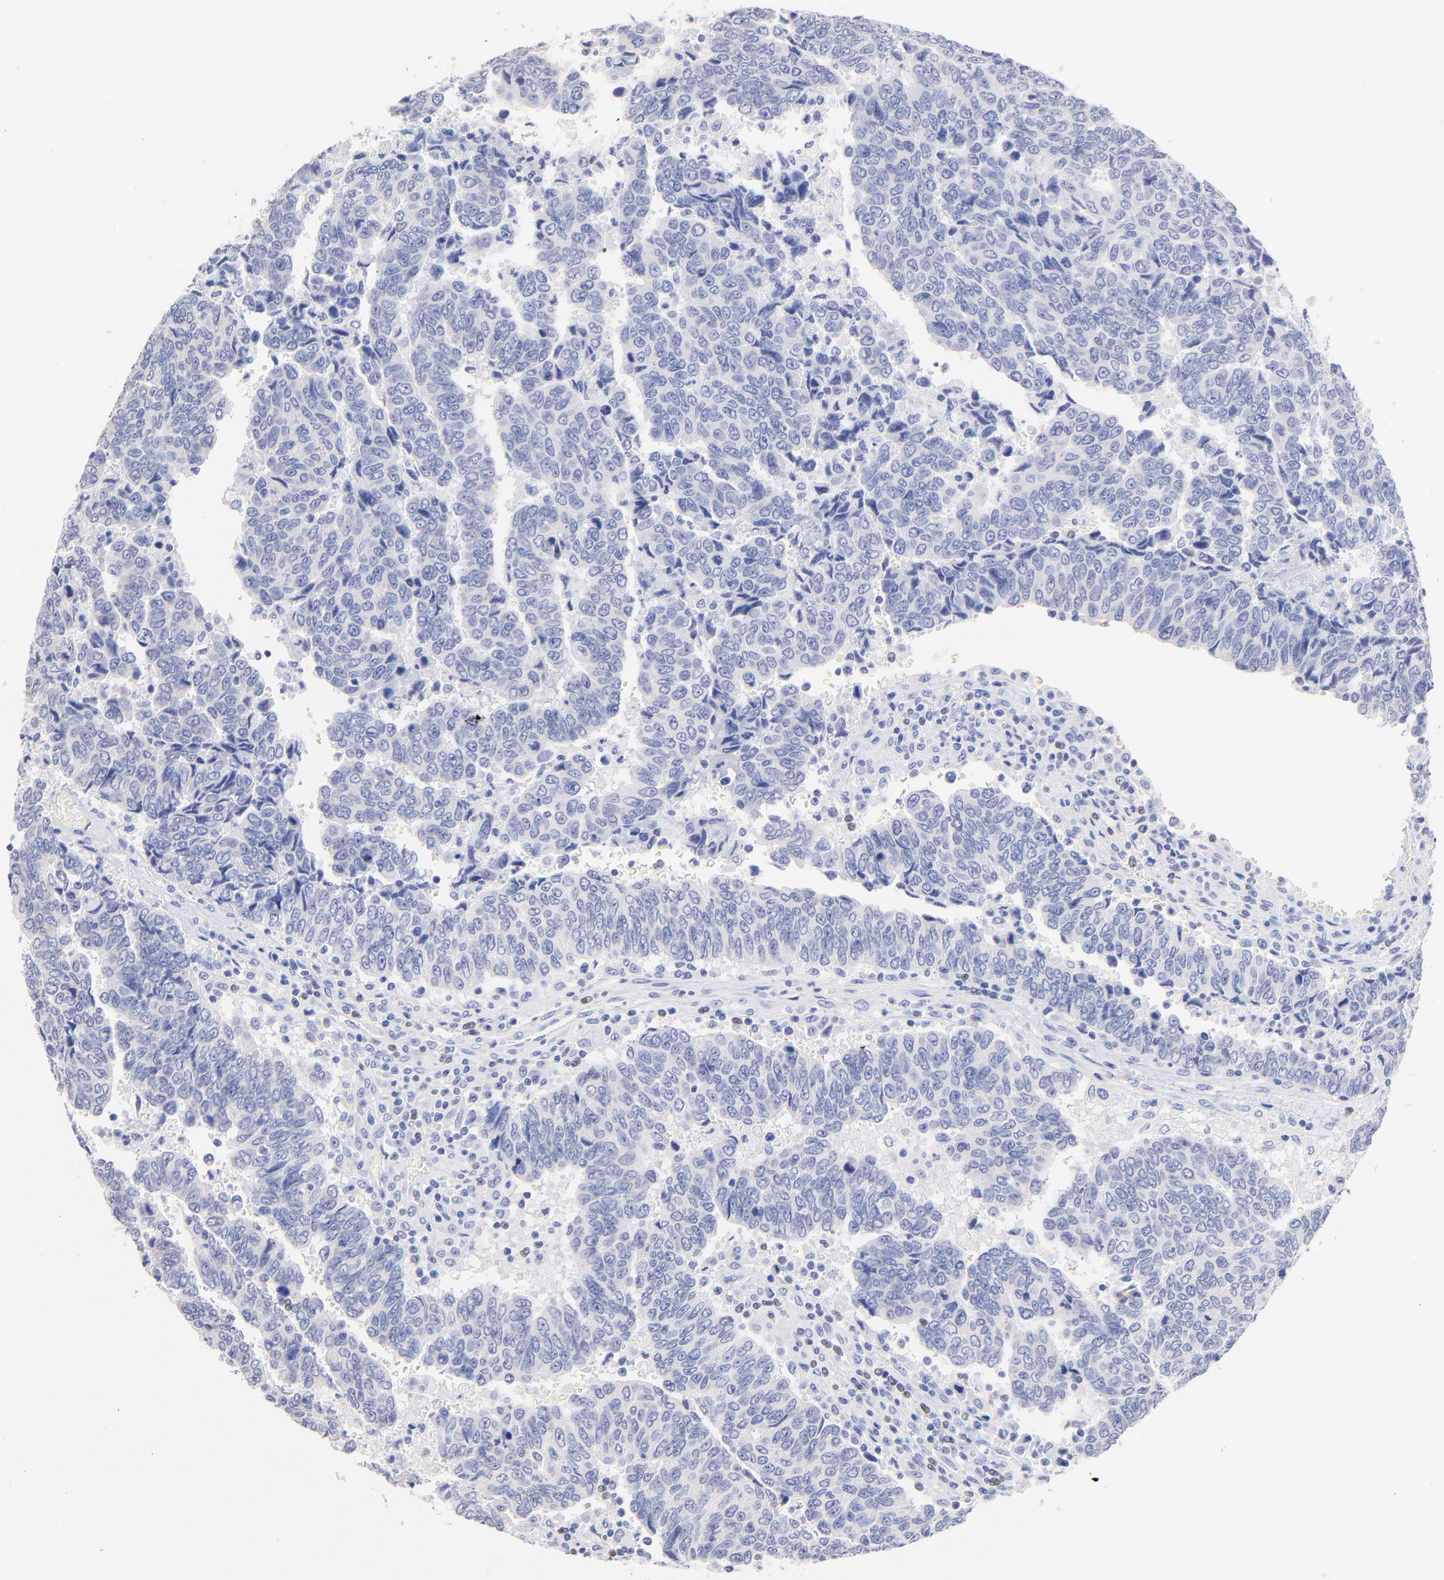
{"staining": {"intensity": "negative", "quantity": "none", "location": "none"}, "tissue": "urothelial cancer", "cell_type": "Tumor cells", "image_type": "cancer", "snomed": [{"axis": "morphology", "description": "Urothelial carcinoma, High grade"}, {"axis": "topography", "description": "Urinary bladder"}], "caption": "Urothelial cancer stained for a protein using immunohistochemistry demonstrates no expression tumor cells.", "gene": "CFAP57", "patient": {"sex": "male", "age": 86}}